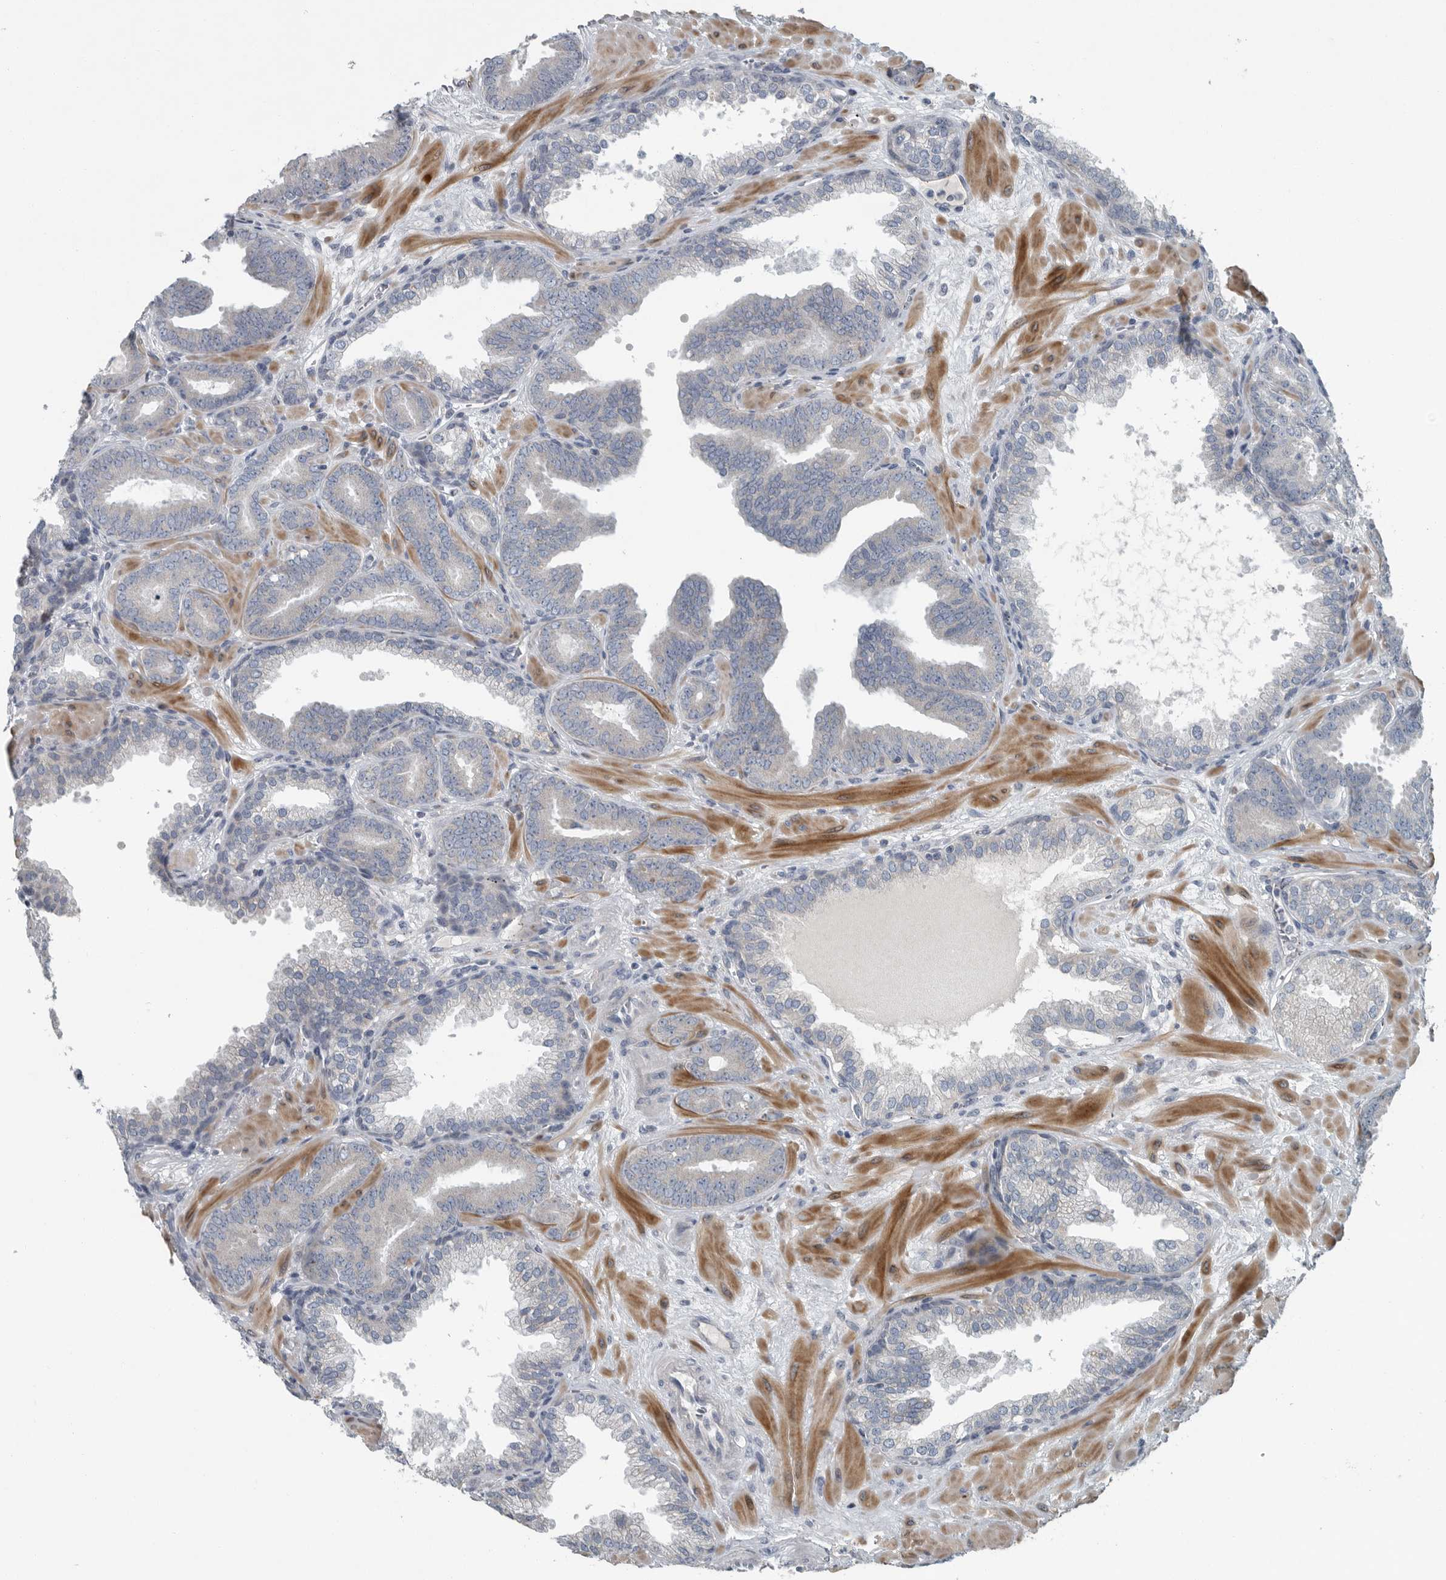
{"staining": {"intensity": "negative", "quantity": "none", "location": "none"}, "tissue": "prostate cancer", "cell_type": "Tumor cells", "image_type": "cancer", "snomed": [{"axis": "morphology", "description": "Adenocarcinoma, Low grade"}, {"axis": "topography", "description": "Prostate"}], "caption": "The image exhibits no staining of tumor cells in prostate cancer (low-grade adenocarcinoma).", "gene": "MPP3", "patient": {"sex": "male", "age": 62}}